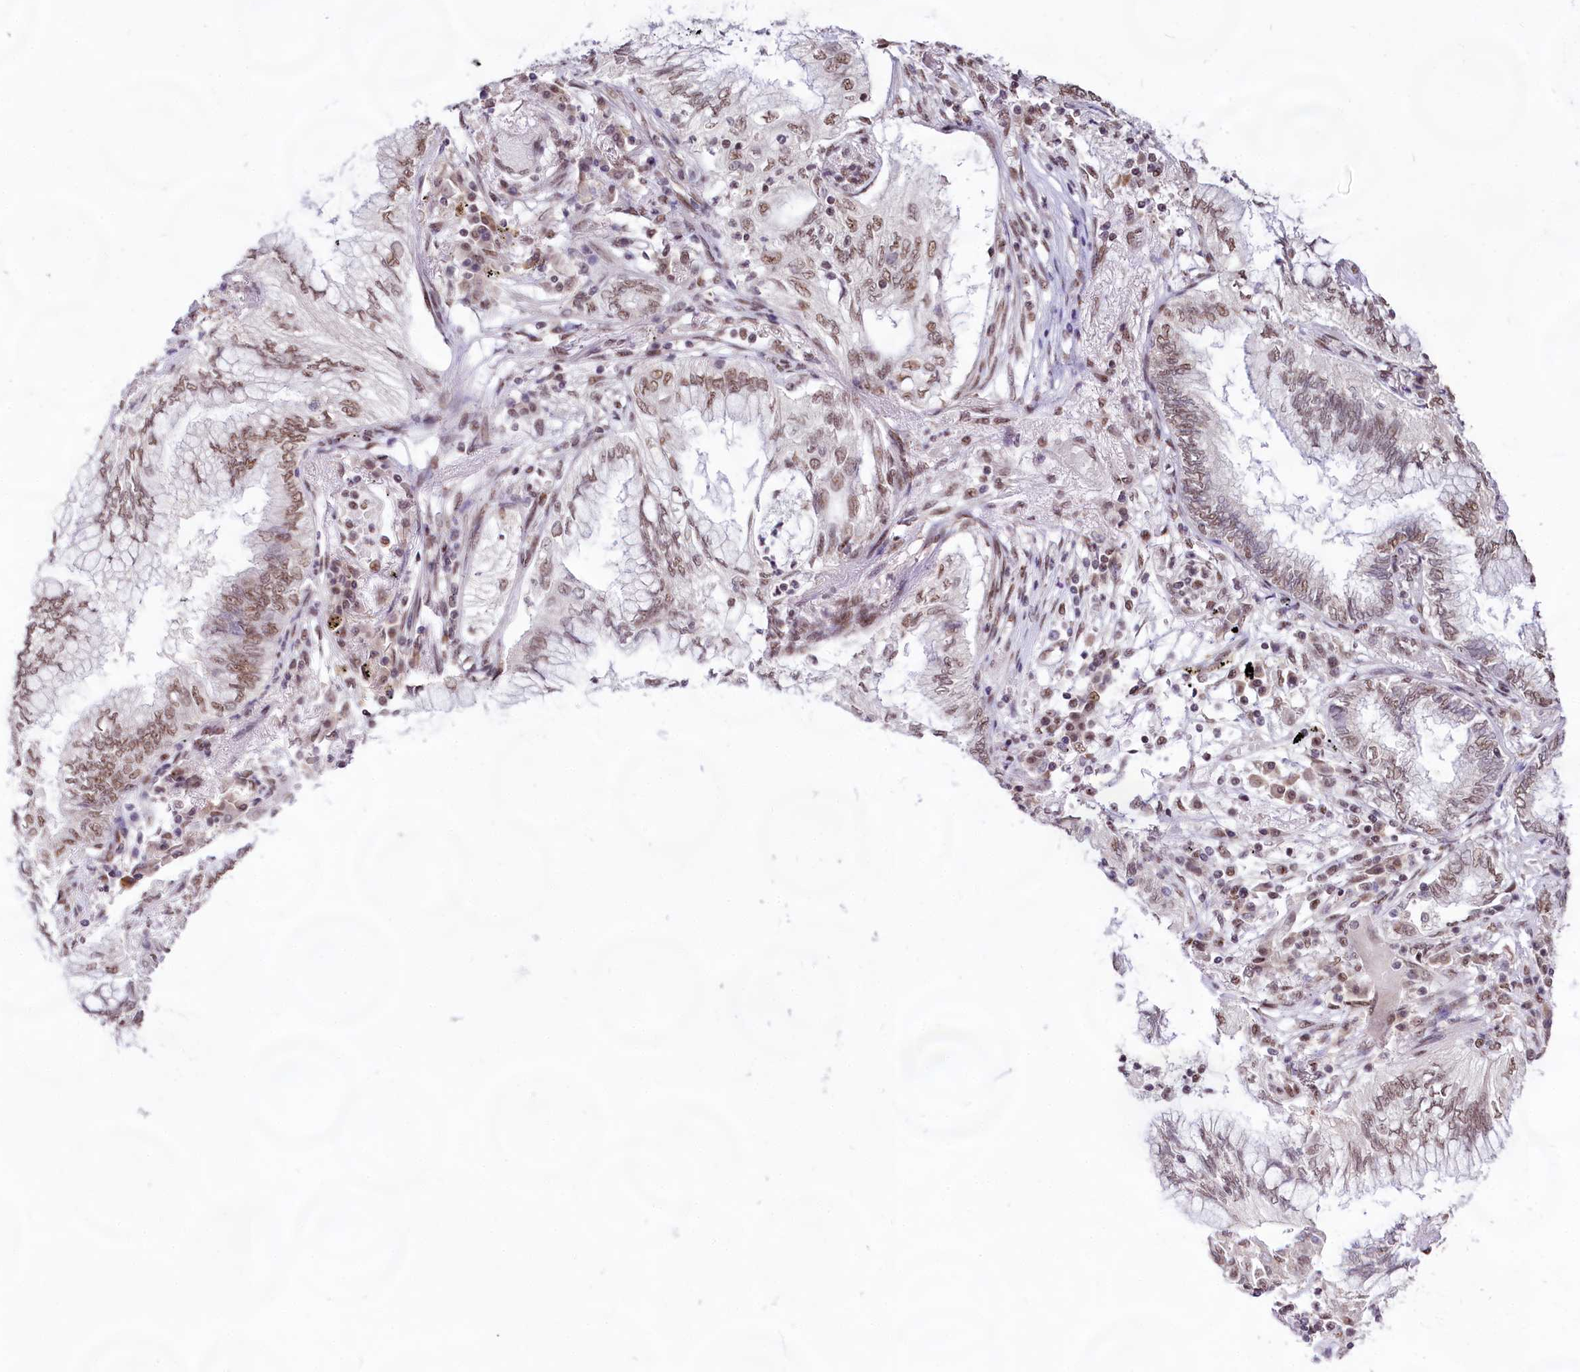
{"staining": {"intensity": "moderate", "quantity": ">75%", "location": "nuclear"}, "tissue": "lung cancer", "cell_type": "Tumor cells", "image_type": "cancer", "snomed": [{"axis": "morphology", "description": "Adenocarcinoma, NOS"}, {"axis": "topography", "description": "Lung"}], "caption": "Protein expression analysis of lung adenocarcinoma demonstrates moderate nuclear expression in about >75% of tumor cells.", "gene": "HIRA", "patient": {"sex": "female", "age": 70}}